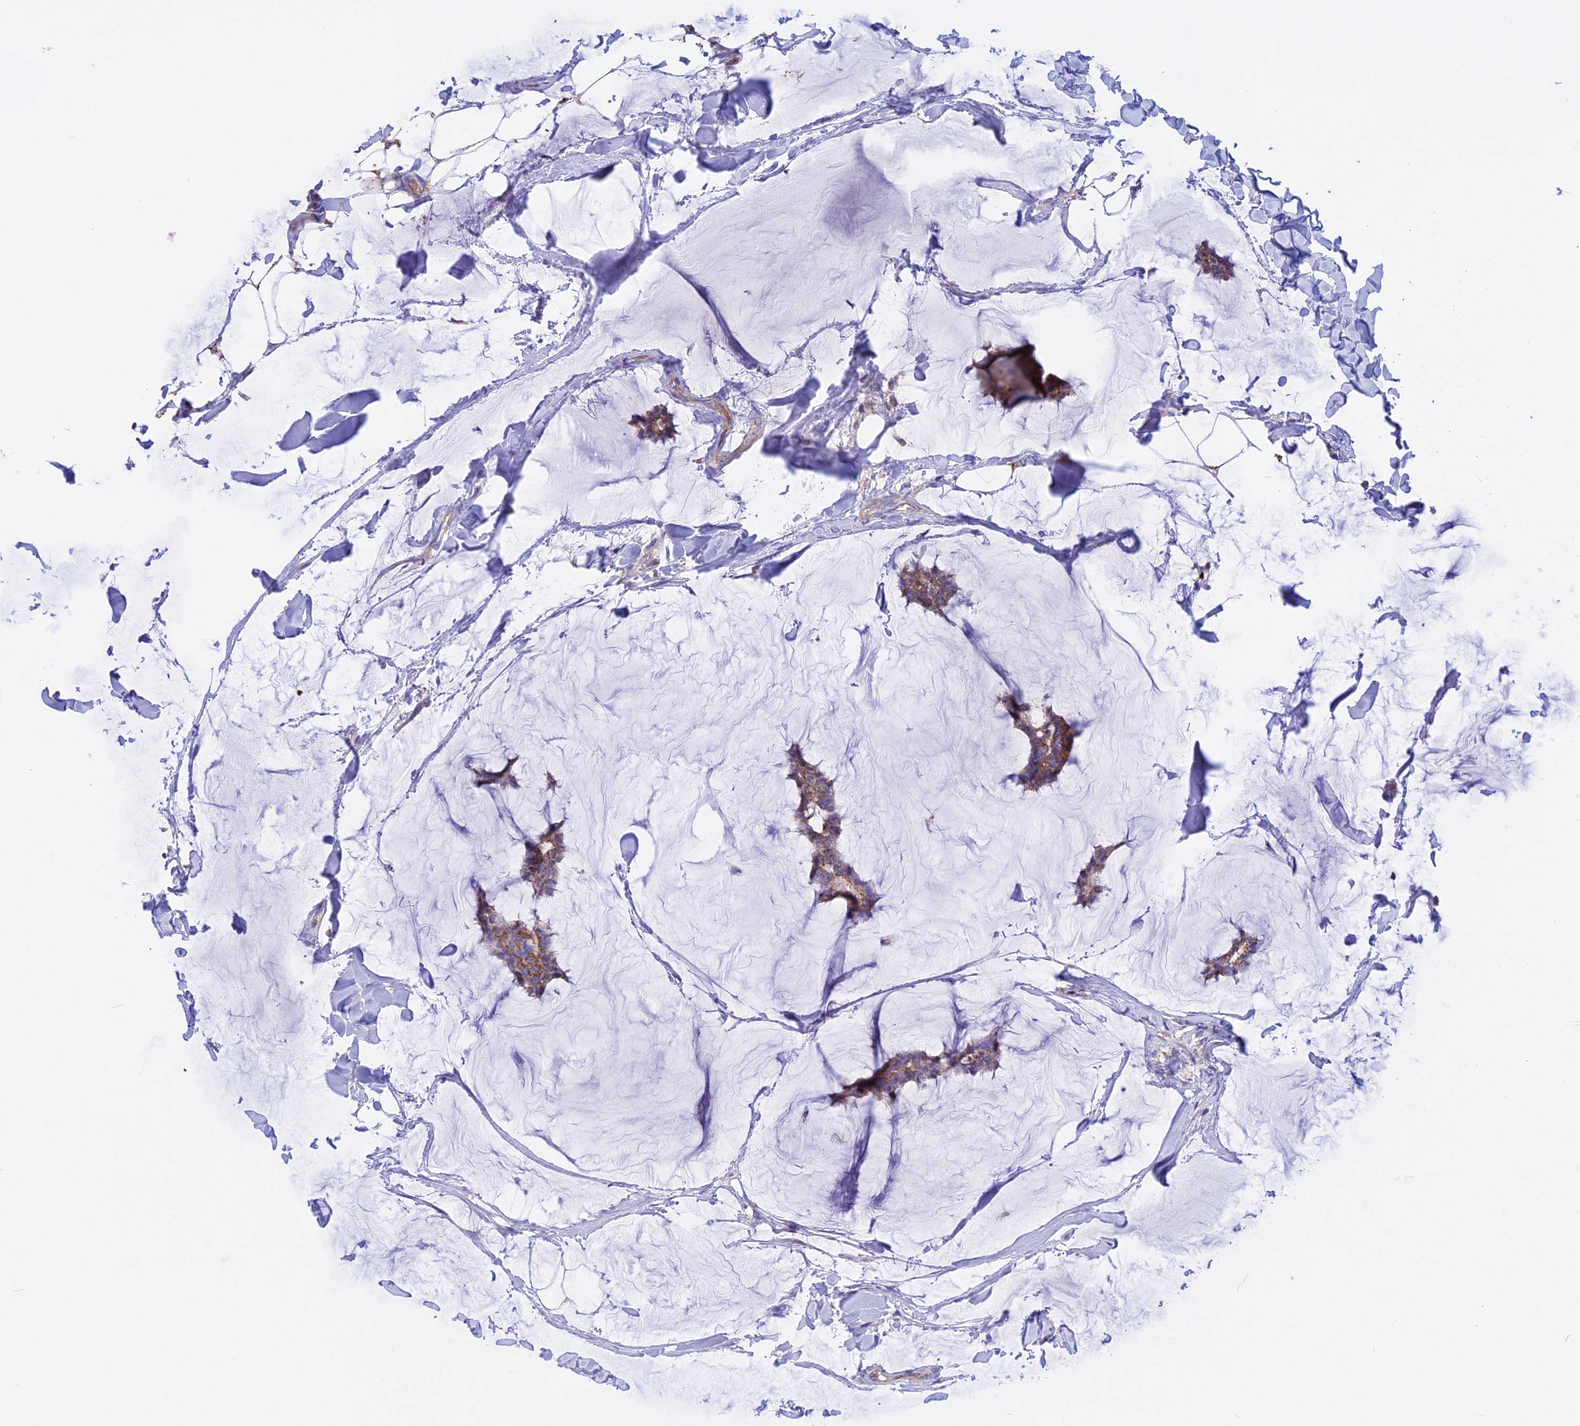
{"staining": {"intensity": "moderate", "quantity": ">75%", "location": "cytoplasmic/membranous"}, "tissue": "breast cancer", "cell_type": "Tumor cells", "image_type": "cancer", "snomed": [{"axis": "morphology", "description": "Duct carcinoma"}, {"axis": "topography", "description": "Breast"}], "caption": "A photomicrograph of human breast cancer stained for a protein shows moderate cytoplasmic/membranous brown staining in tumor cells.", "gene": "GCDH", "patient": {"sex": "female", "age": 93}}